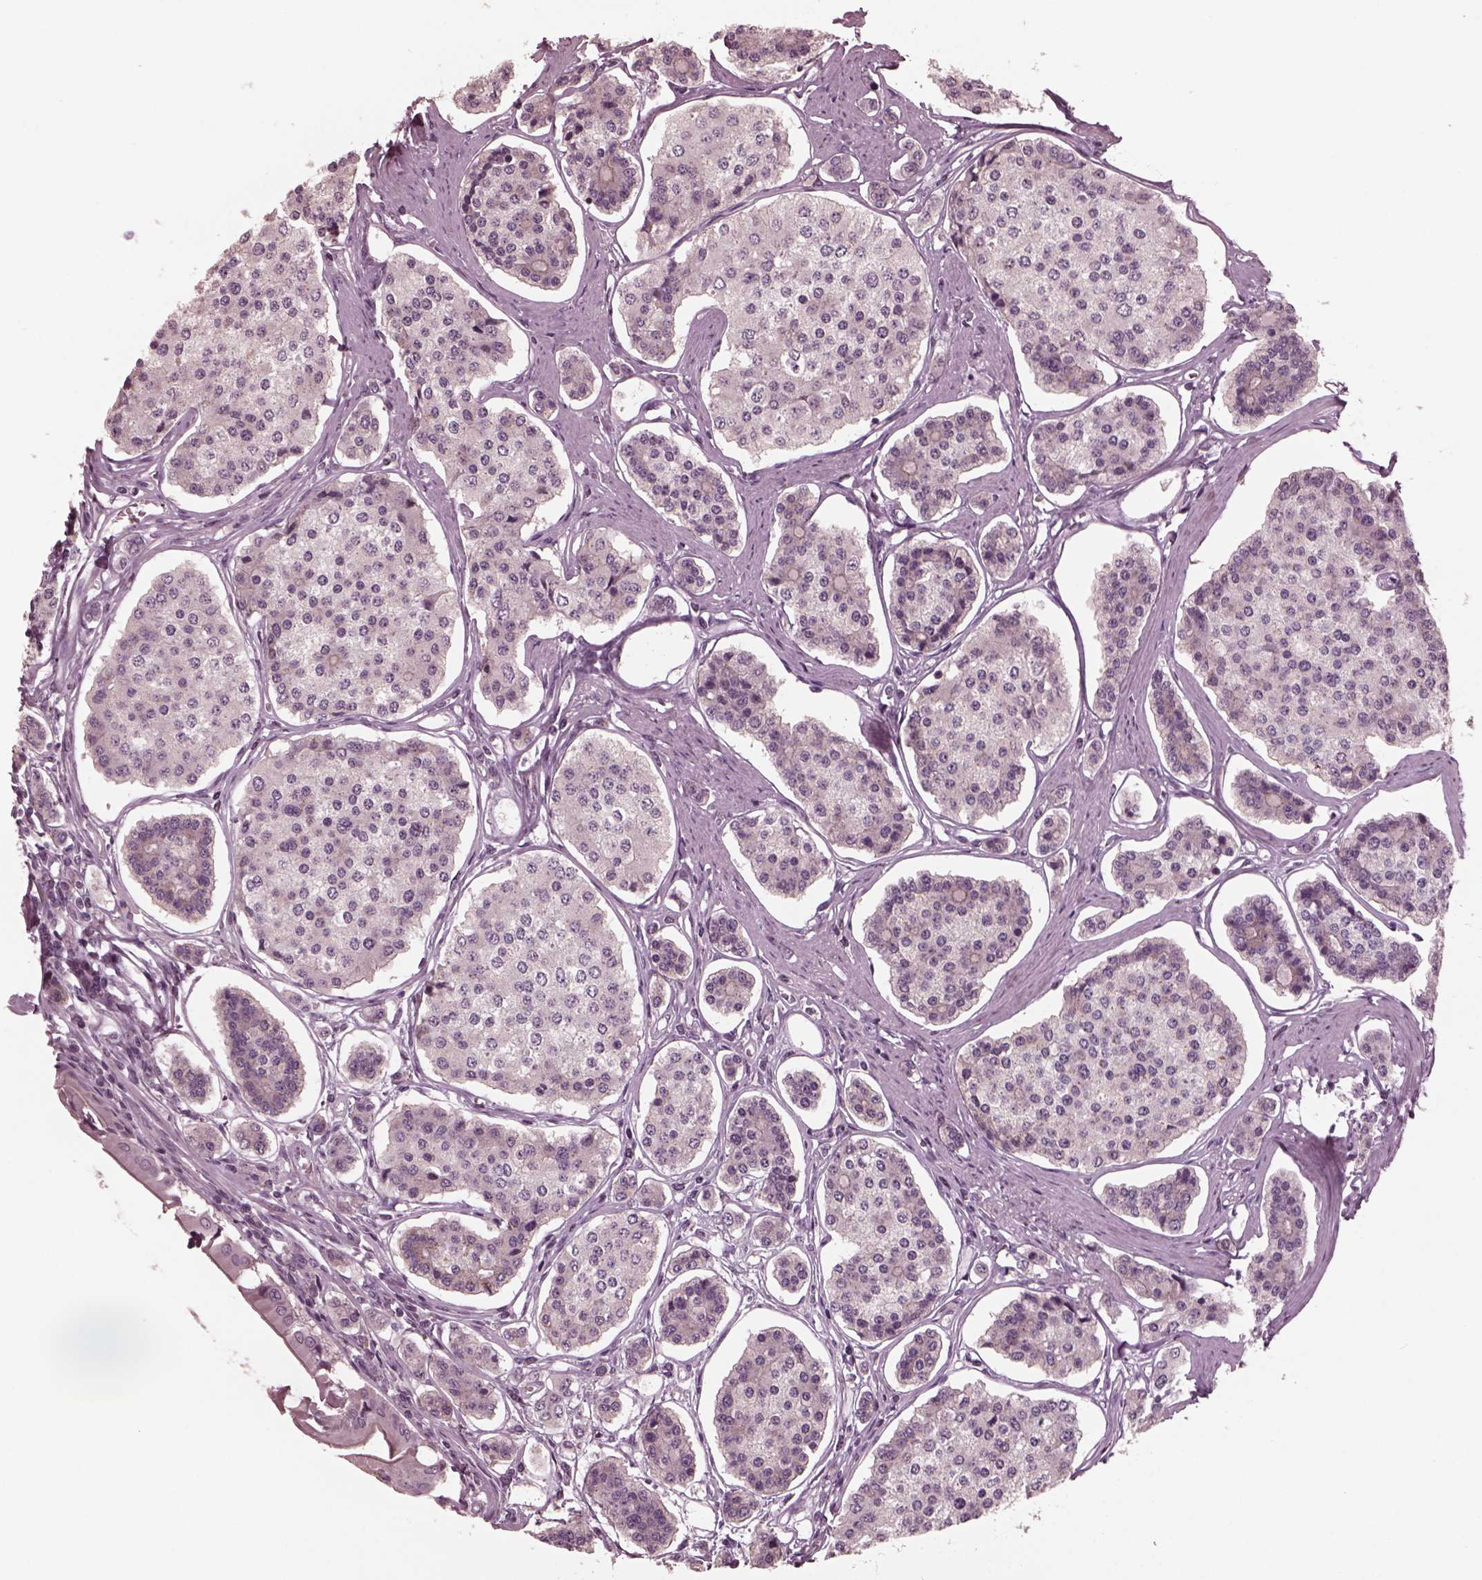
{"staining": {"intensity": "negative", "quantity": "none", "location": "none"}, "tissue": "carcinoid", "cell_type": "Tumor cells", "image_type": "cancer", "snomed": [{"axis": "morphology", "description": "Carcinoid, malignant, NOS"}, {"axis": "topography", "description": "Small intestine"}], "caption": "Micrograph shows no protein staining in tumor cells of malignant carcinoid tissue.", "gene": "SAXO1", "patient": {"sex": "female", "age": 65}}